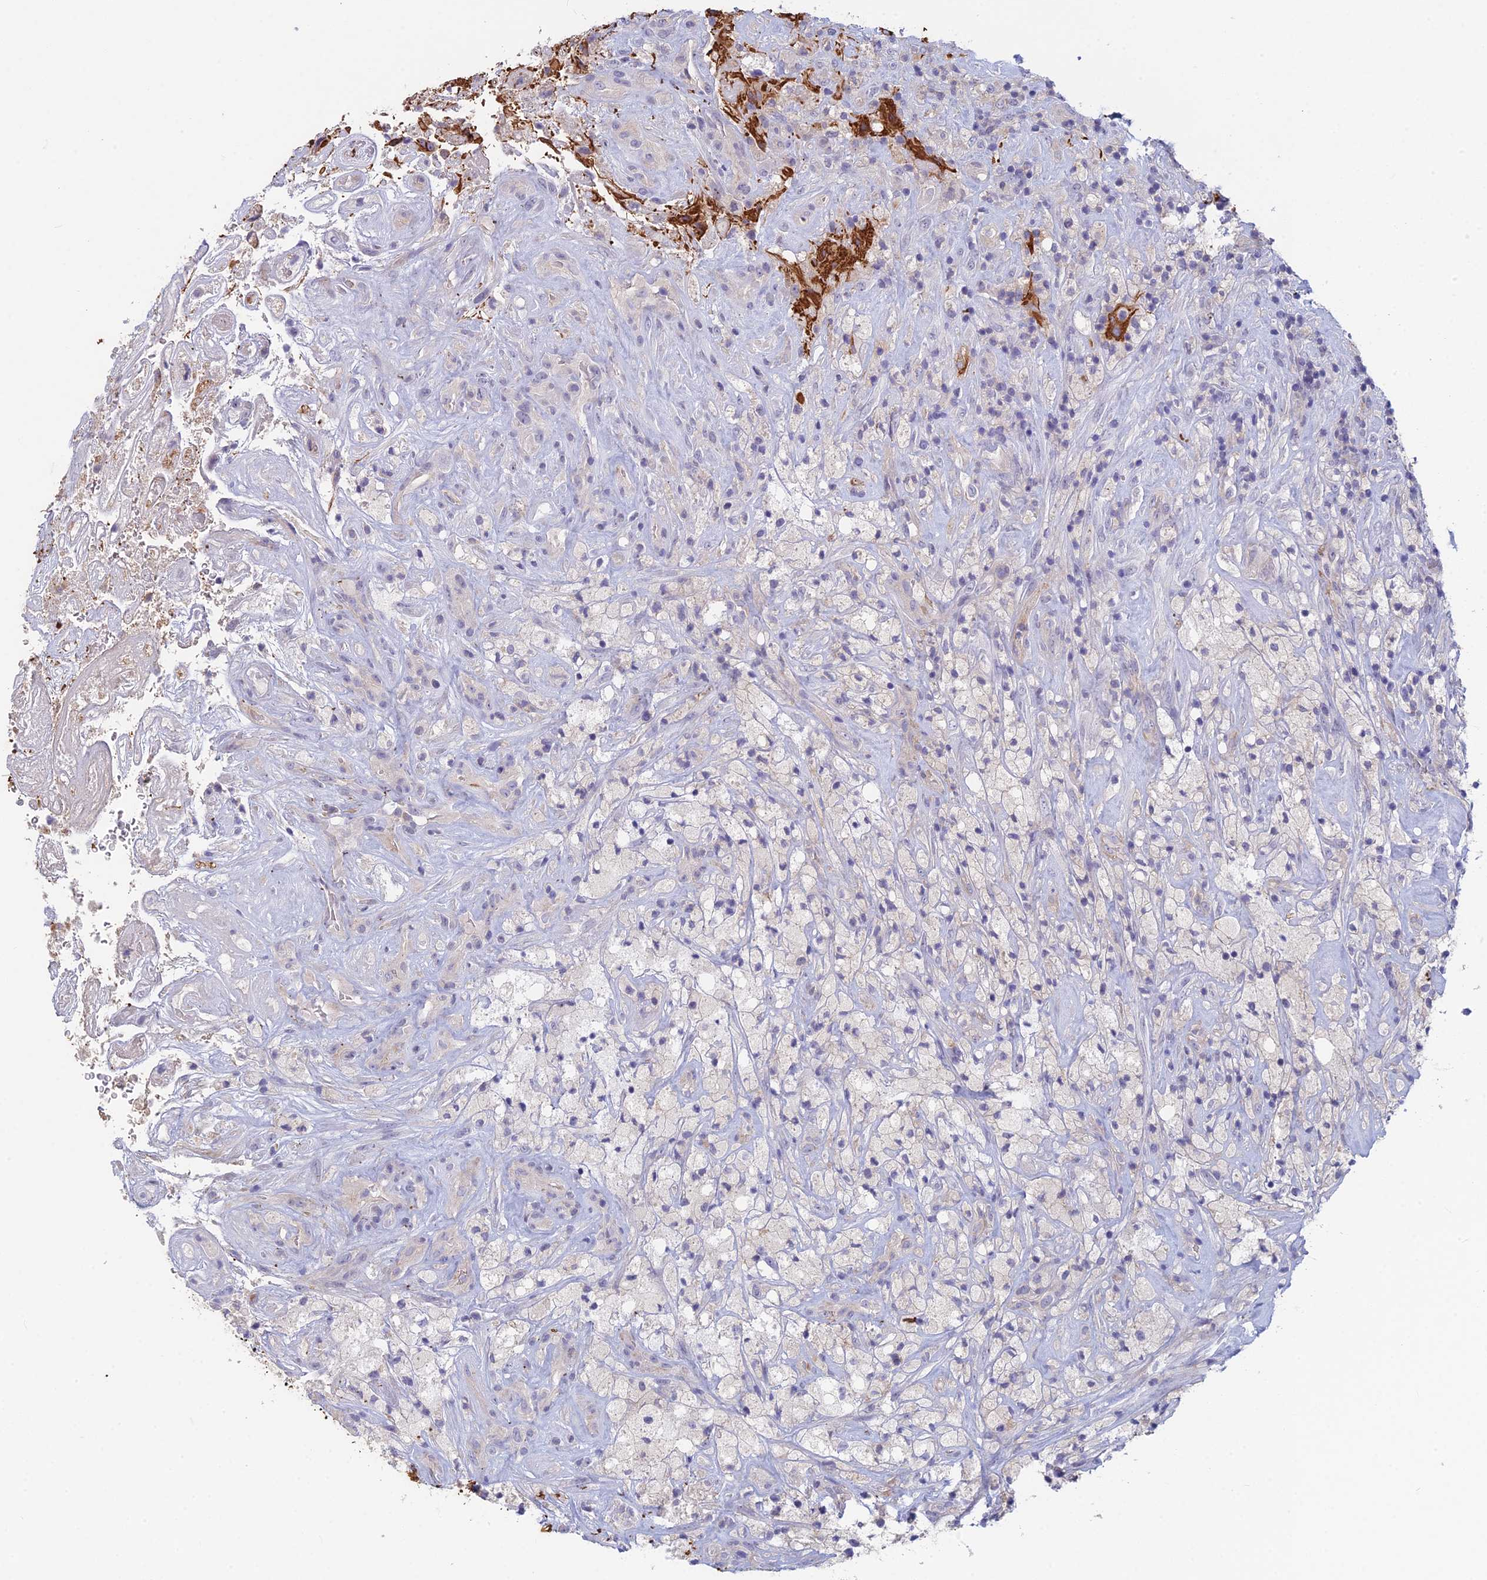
{"staining": {"intensity": "negative", "quantity": "none", "location": "none"}, "tissue": "glioma", "cell_type": "Tumor cells", "image_type": "cancer", "snomed": [{"axis": "morphology", "description": "Glioma, malignant, High grade"}, {"axis": "topography", "description": "Brain"}], "caption": "Histopathology image shows no protein staining in tumor cells of glioma tissue.", "gene": "PPP1R26", "patient": {"sex": "male", "age": 69}}